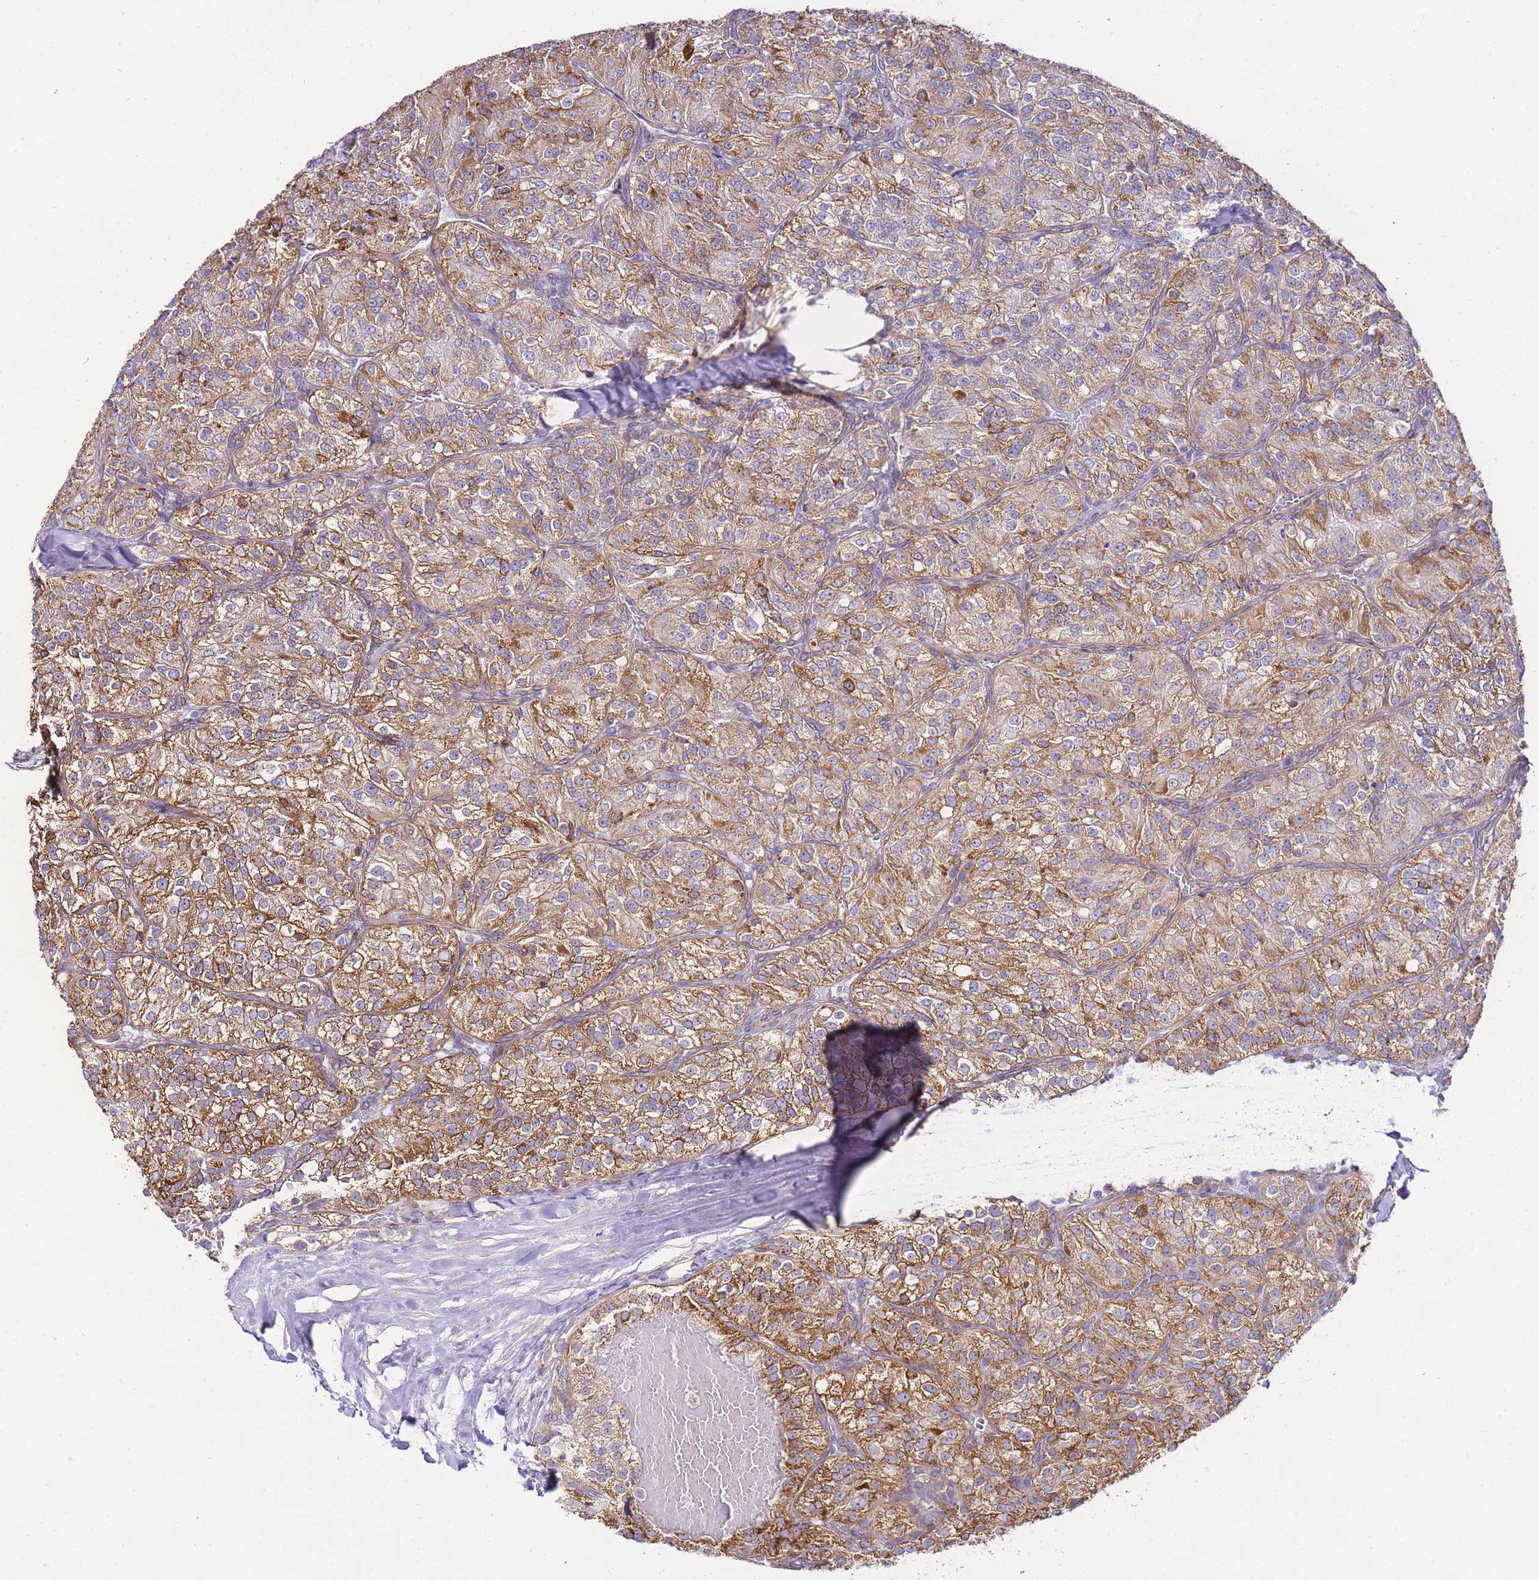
{"staining": {"intensity": "moderate", "quantity": ">75%", "location": "cytoplasmic/membranous"}, "tissue": "renal cancer", "cell_type": "Tumor cells", "image_type": "cancer", "snomed": [{"axis": "morphology", "description": "Adenocarcinoma, NOS"}, {"axis": "topography", "description": "Kidney"}], "caption": "Renal cancer stained with immunohistochemistry exhibits moderate cytoplasmic/membranous positivity in approximately >75% of tumor cells. Using DAB (3,3'-diaminobenzidine) (brown) and hematoxylin (blue) stains, captured at high magnification using brightfield microscopy.", "gene": "PDCD7", "patient": {"sex": "female", "age": 63}}